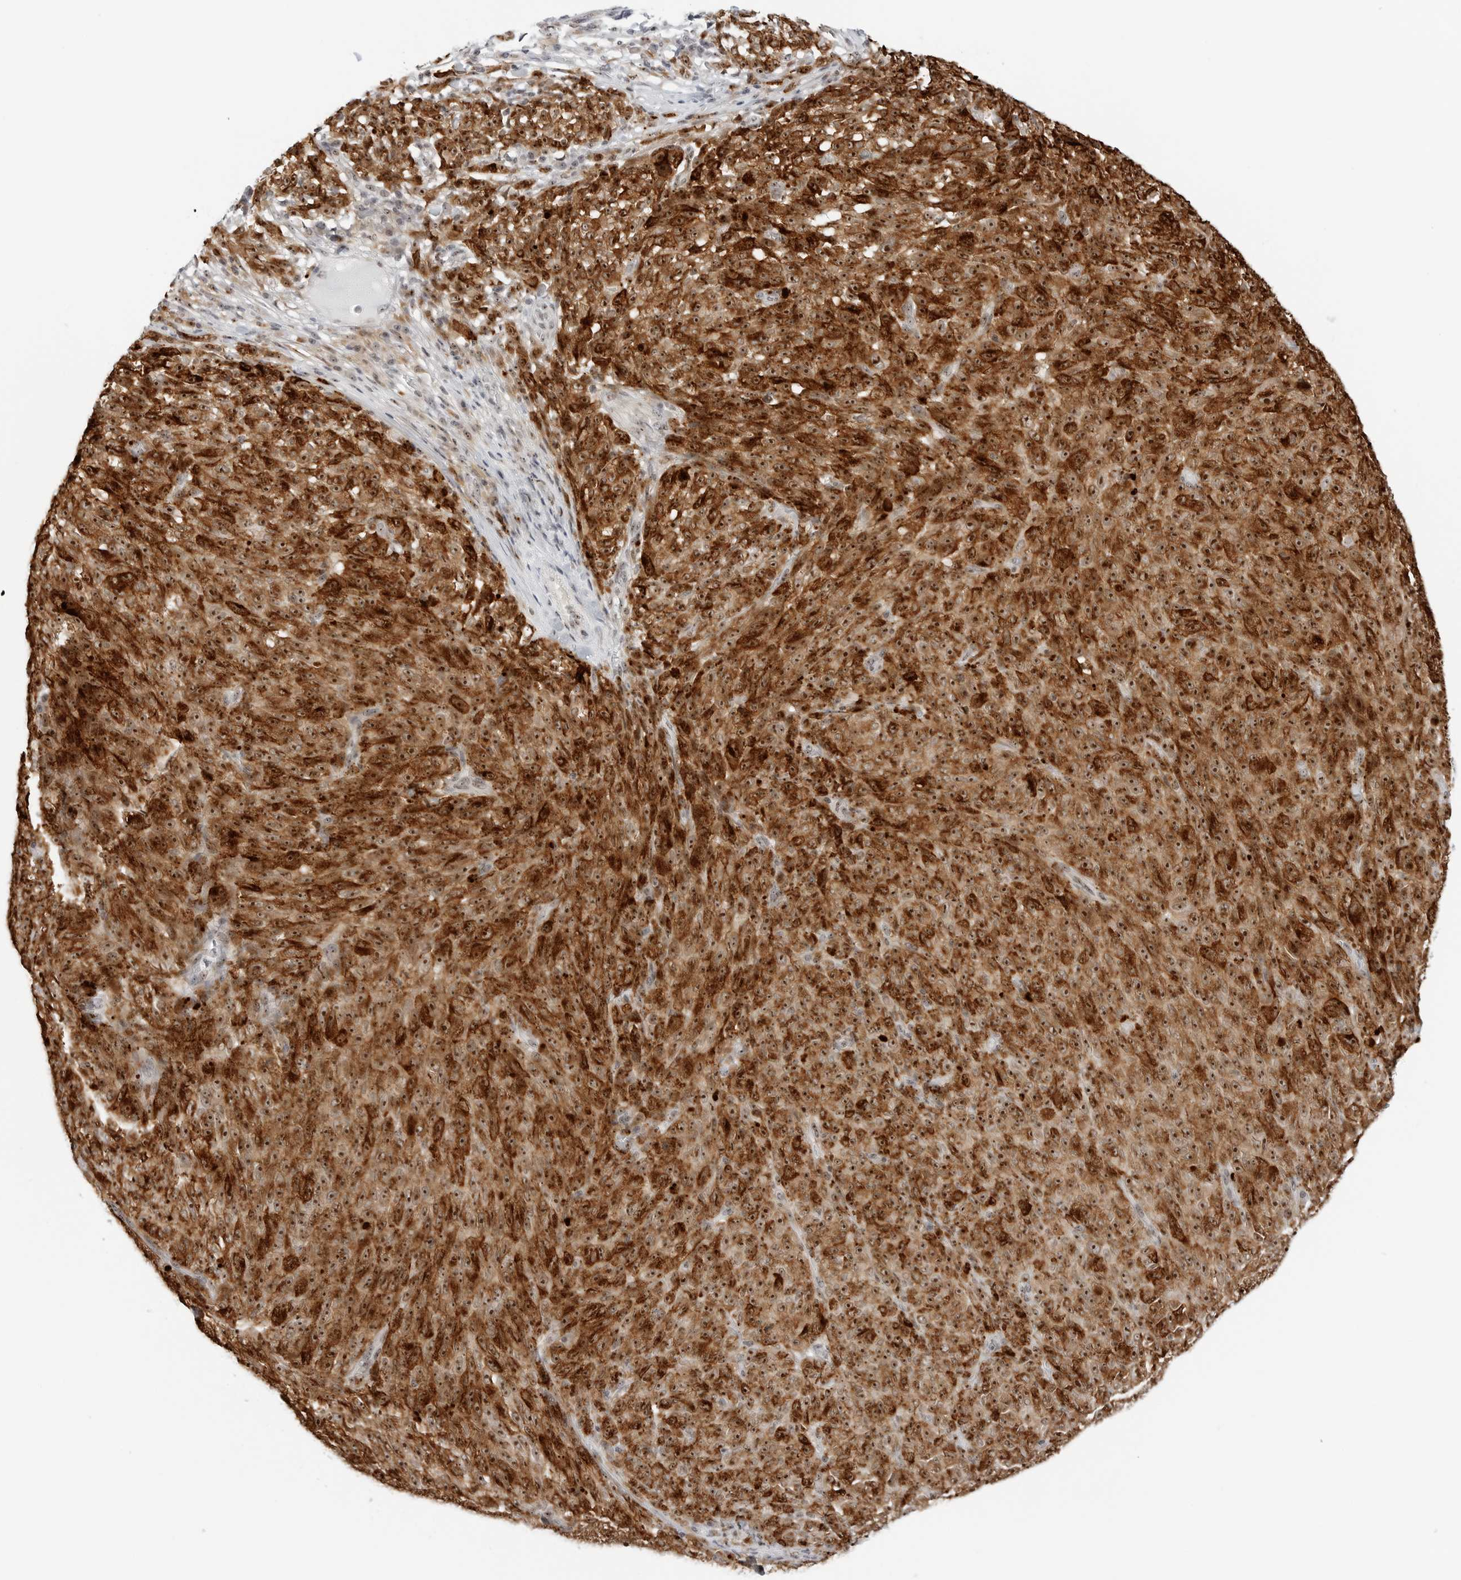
{"staining": {"intensity": "strong", "quantity": ">75%", "location": "cytoplasmic/membranous,nuclear"}, "tissue": "melanoma", "cell_type": "Tumor cells", "image_type": "cancer", "snomed": [{"axis": "morphology", "description": "Malignant melanoma, NOS"}, {"axis": "topography", "description": "Skin"}], "caption": "The histopathology image displays a brown stain indicating the presence of a protein in the cytoplasmic/membranous and nuclear of tumor cells in melanoma.", "gene": "RIMKLA", "patient": {"sex": "female", "age": 82}}